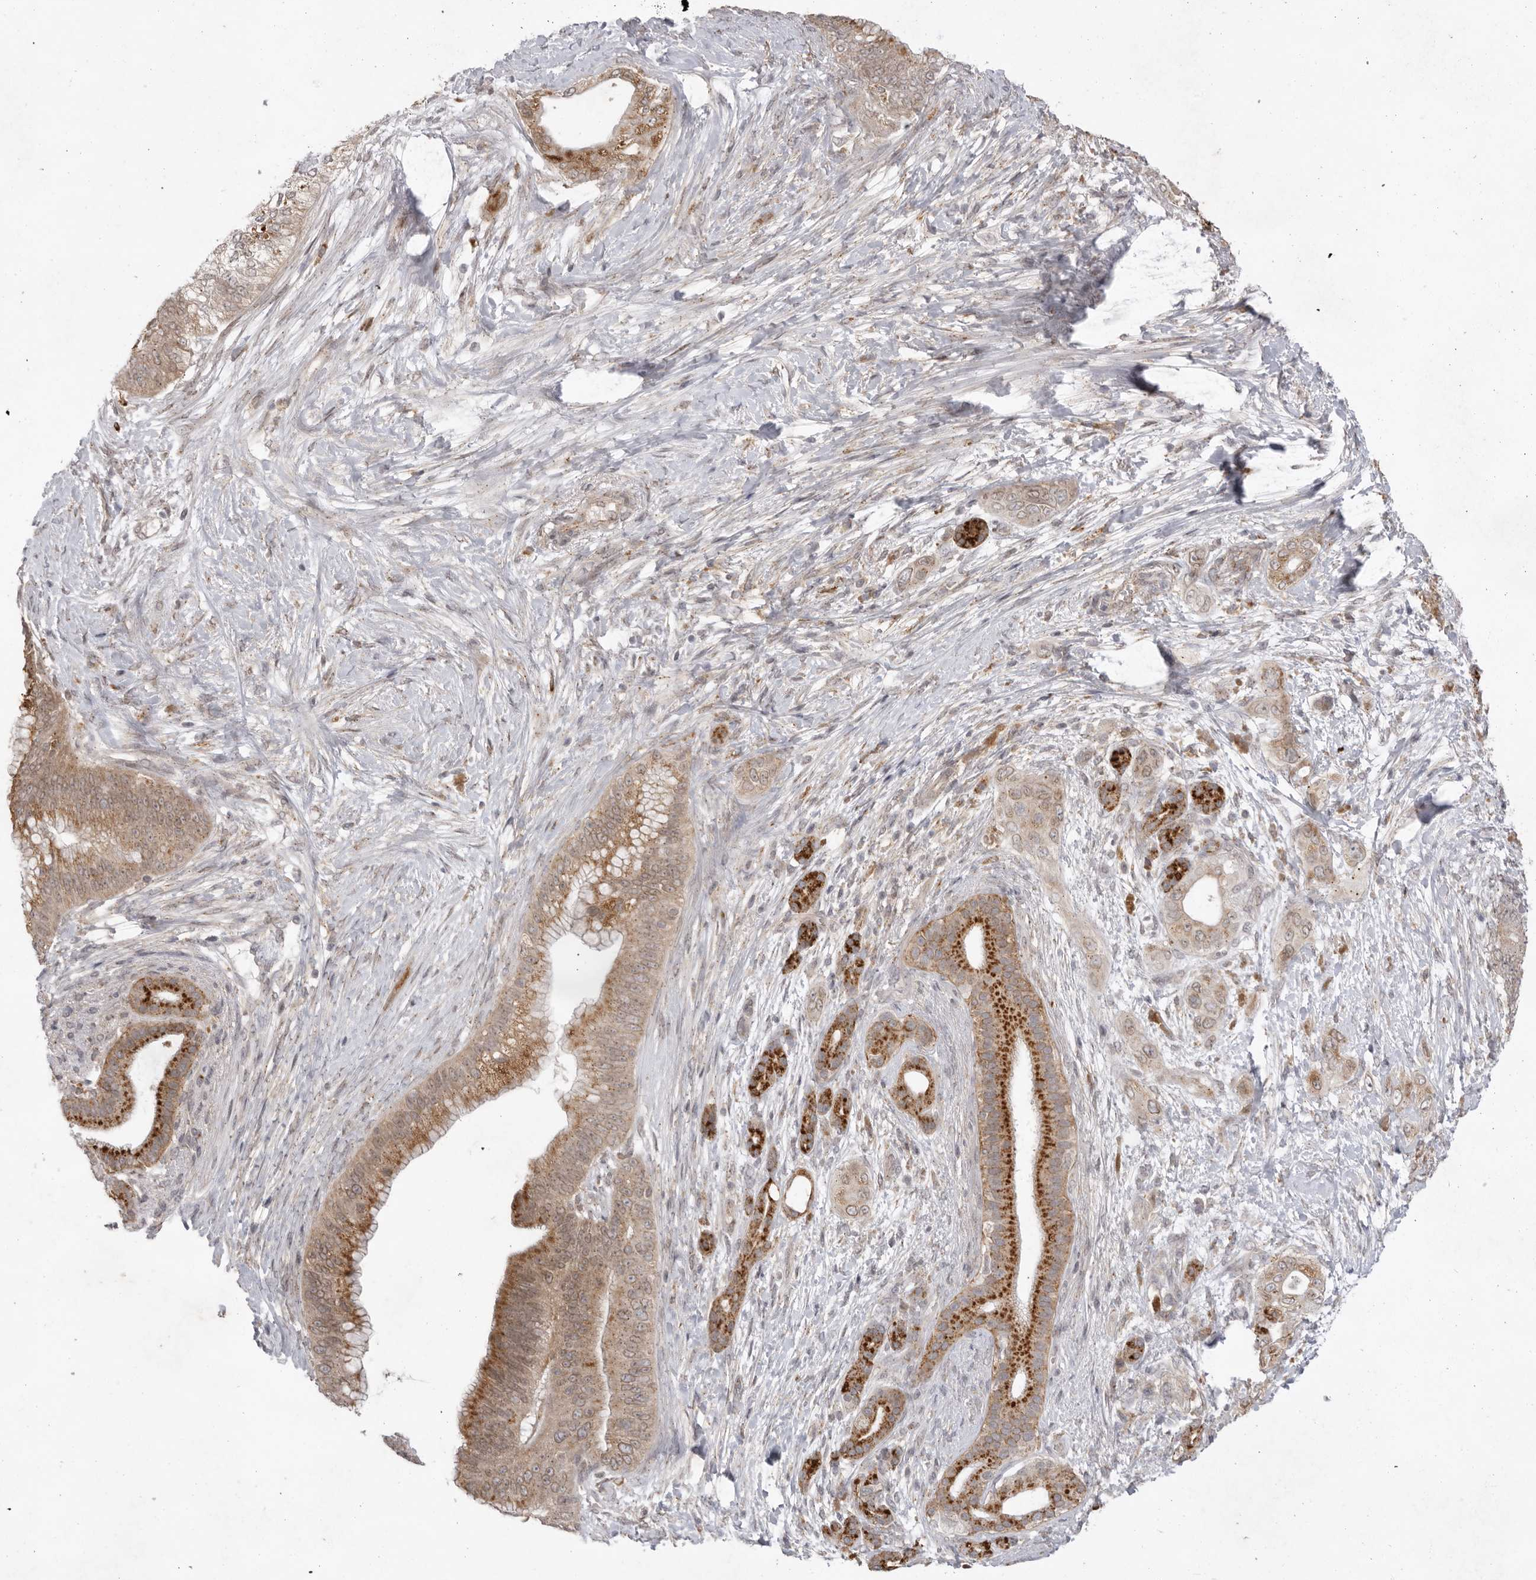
{"staining": {"intensity": "moderate", "quantity": ">75%", "location": "cytoplasmic/membranous"}, "tissue": "pancreatic cancer", "cell_type": "Tumor cells", "image_type": "cancer", "snomed": [{"axis": "morphology", "description": "Adenocarcinoma, NOS"}, {"axis": "topography", "description": "Pancreas"}], "caption": "A brown stain shows moderate cytoplasmic/membranous positivity of a protein in adenocarcinoma (pancreatic) tumor cells. (IHC, brightfield microscopy, high magnification).", "gene": "TLR3", "patient": {"sex": "male", "age": 53}}